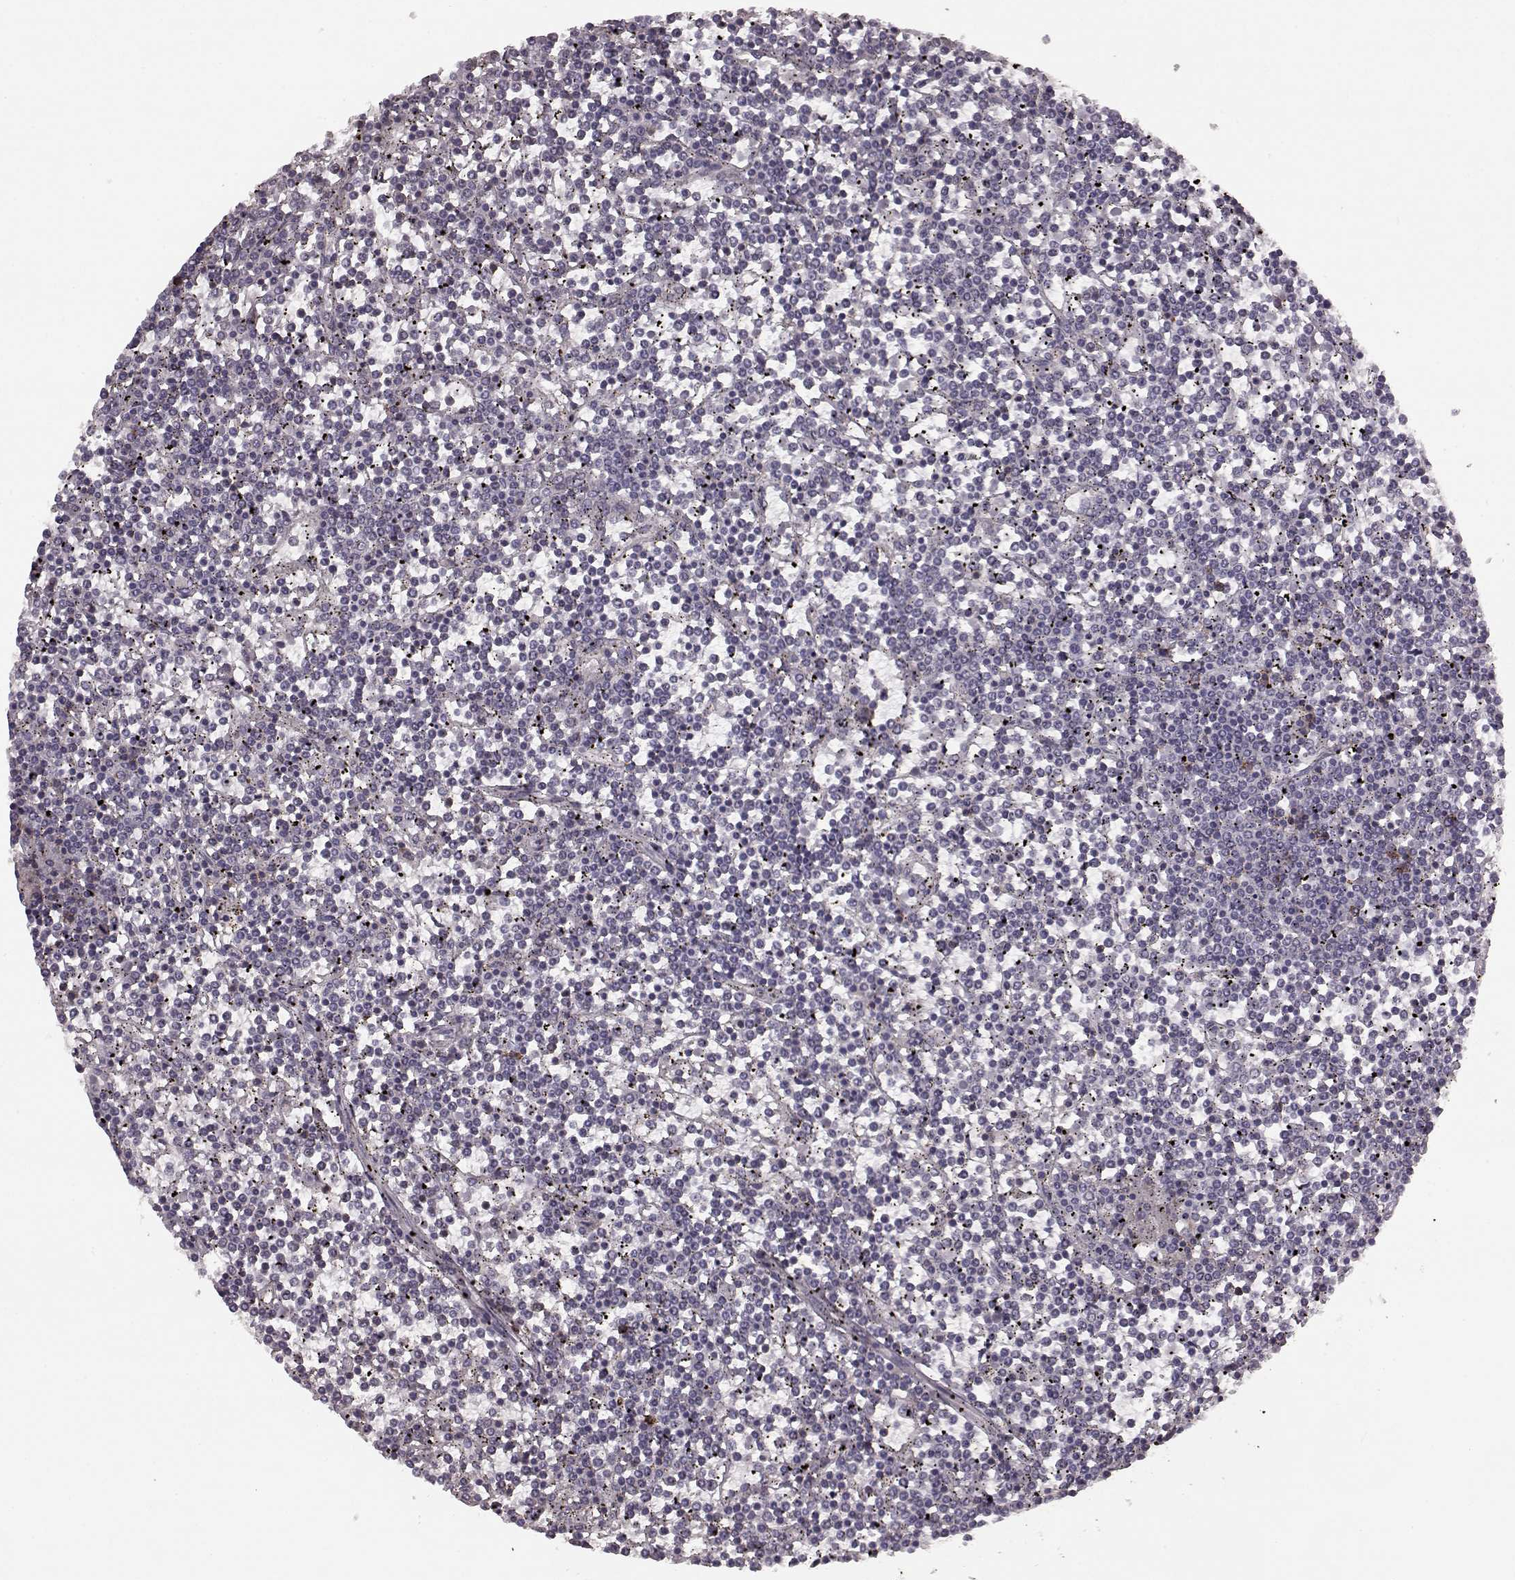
{"staining": {"intensity": "negative", "quantity": "none", "location": "none"}, "tissue": "lymphoma", "cell_type": "Tumor cells", "image_type": "cancer", "snomed": [{"axis": "morphology", "description": "Malignant lymphoma, non-Hodgkin's type, Low grade"}, {"axis": "topography", "description": "Spleen"}], "caption": "Histopathology image shows no significant protein staining in tumor cells of lymphoma.", "gene": "PDCD1", "patient": {"sex": "female", "age": 19}}